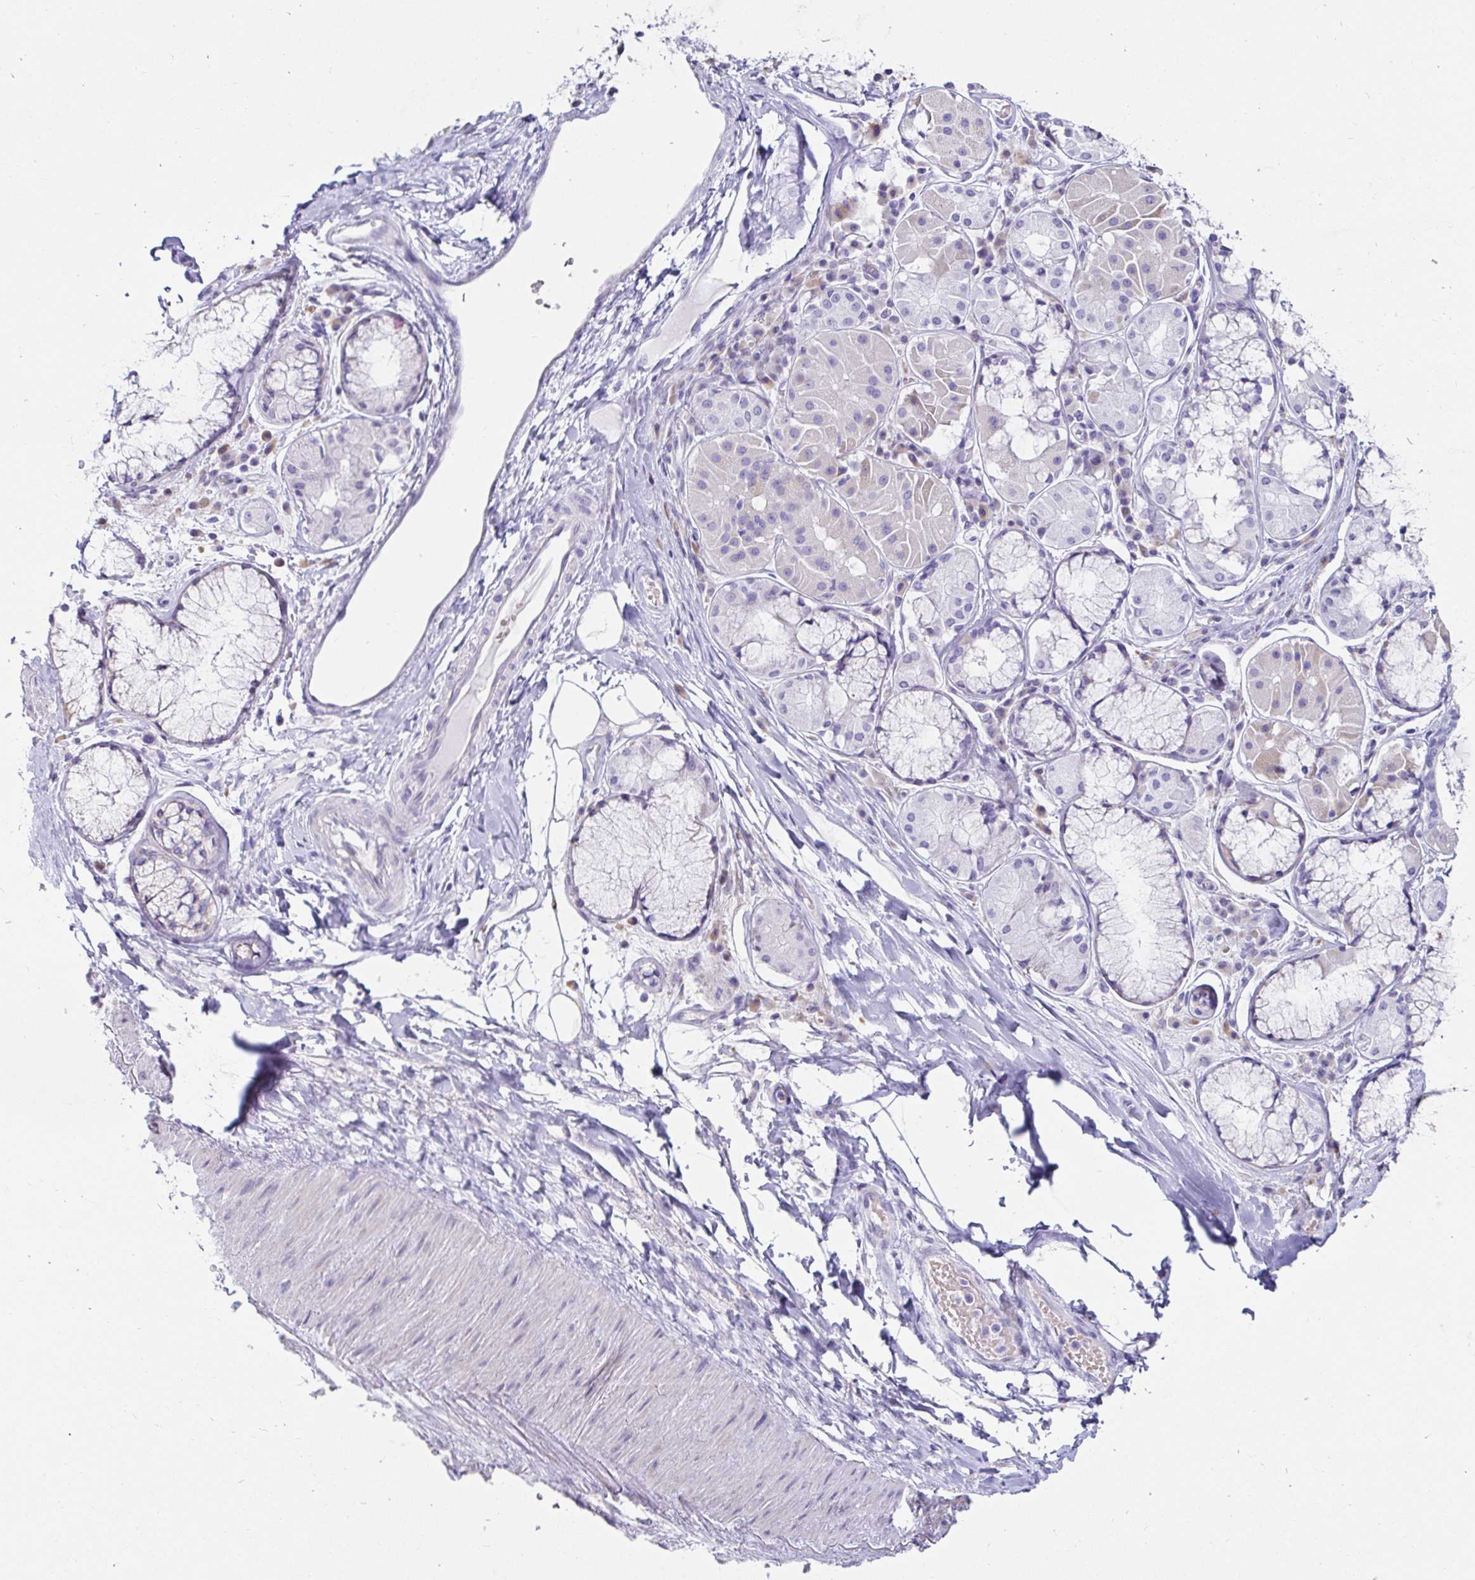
{"staining": {"intensity": "negative", "quantity": "none", "location": "none"}, "tissue": "adipose tissue", "cell_type": "Adipocytes", "image_type": "normal", "snomed": [{"axis": "morphology", "description": "Normal tissue, NOS"}, {"axis": "topography", "description": "Cartilage tissue"}, {"axis": "topography", "description": "Bronchus"}], "caption": "IHC photomicrograph of benign human adipose tissue stained for a protein (brown), which exhibits no positivity in adipocytes. Brightfield microscopy of immunohistochemistry (IHC) stained with DAB (brown) and hematoxylin (blue), captured at high magnification.", "gene": "C4orf17", "patient": {"sex": "male", "age": 64}}